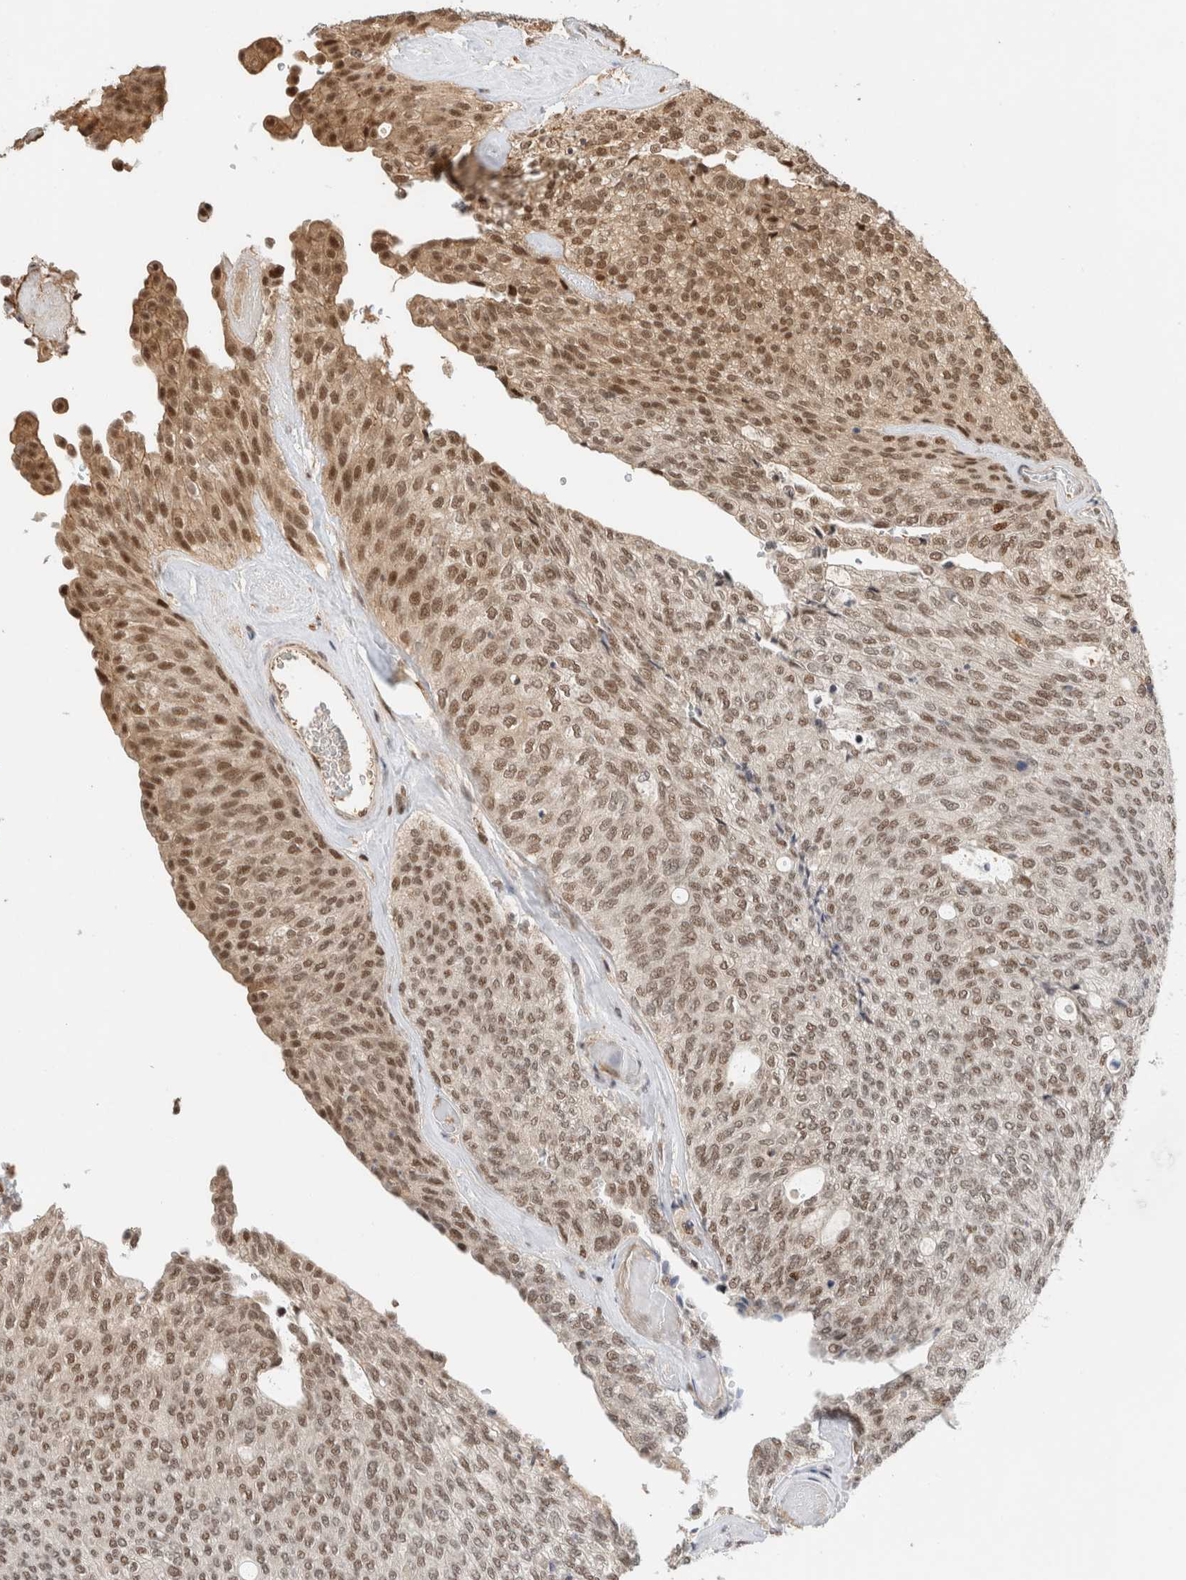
{"staining": {"intensity": "moderate", "quantity": "25%-75%", "location": "cytoplasmic/membranous,nuclear"}, "tissue": "urothelial cancer", "cell_type": "Tumor cells", "image_type": "cancer", "snomed": [{"axis": "morphology", "description": "Urothelial carcinoma, Low grade"}, {"axis": "topography", "description": "Urinary bladder"}], "caption": "DAB immunohistochemical staining of human urothelial carcinoma (low-grade) displays moderate cytoplasmic/membranous and nuclear protein positivity in approximately 25%-75% of tumor cells. The protein is shown in brown color, while the nuclei are stained blue.", "gene": "SNRNP40", "patient": {"sex": "female", "age": 79}}